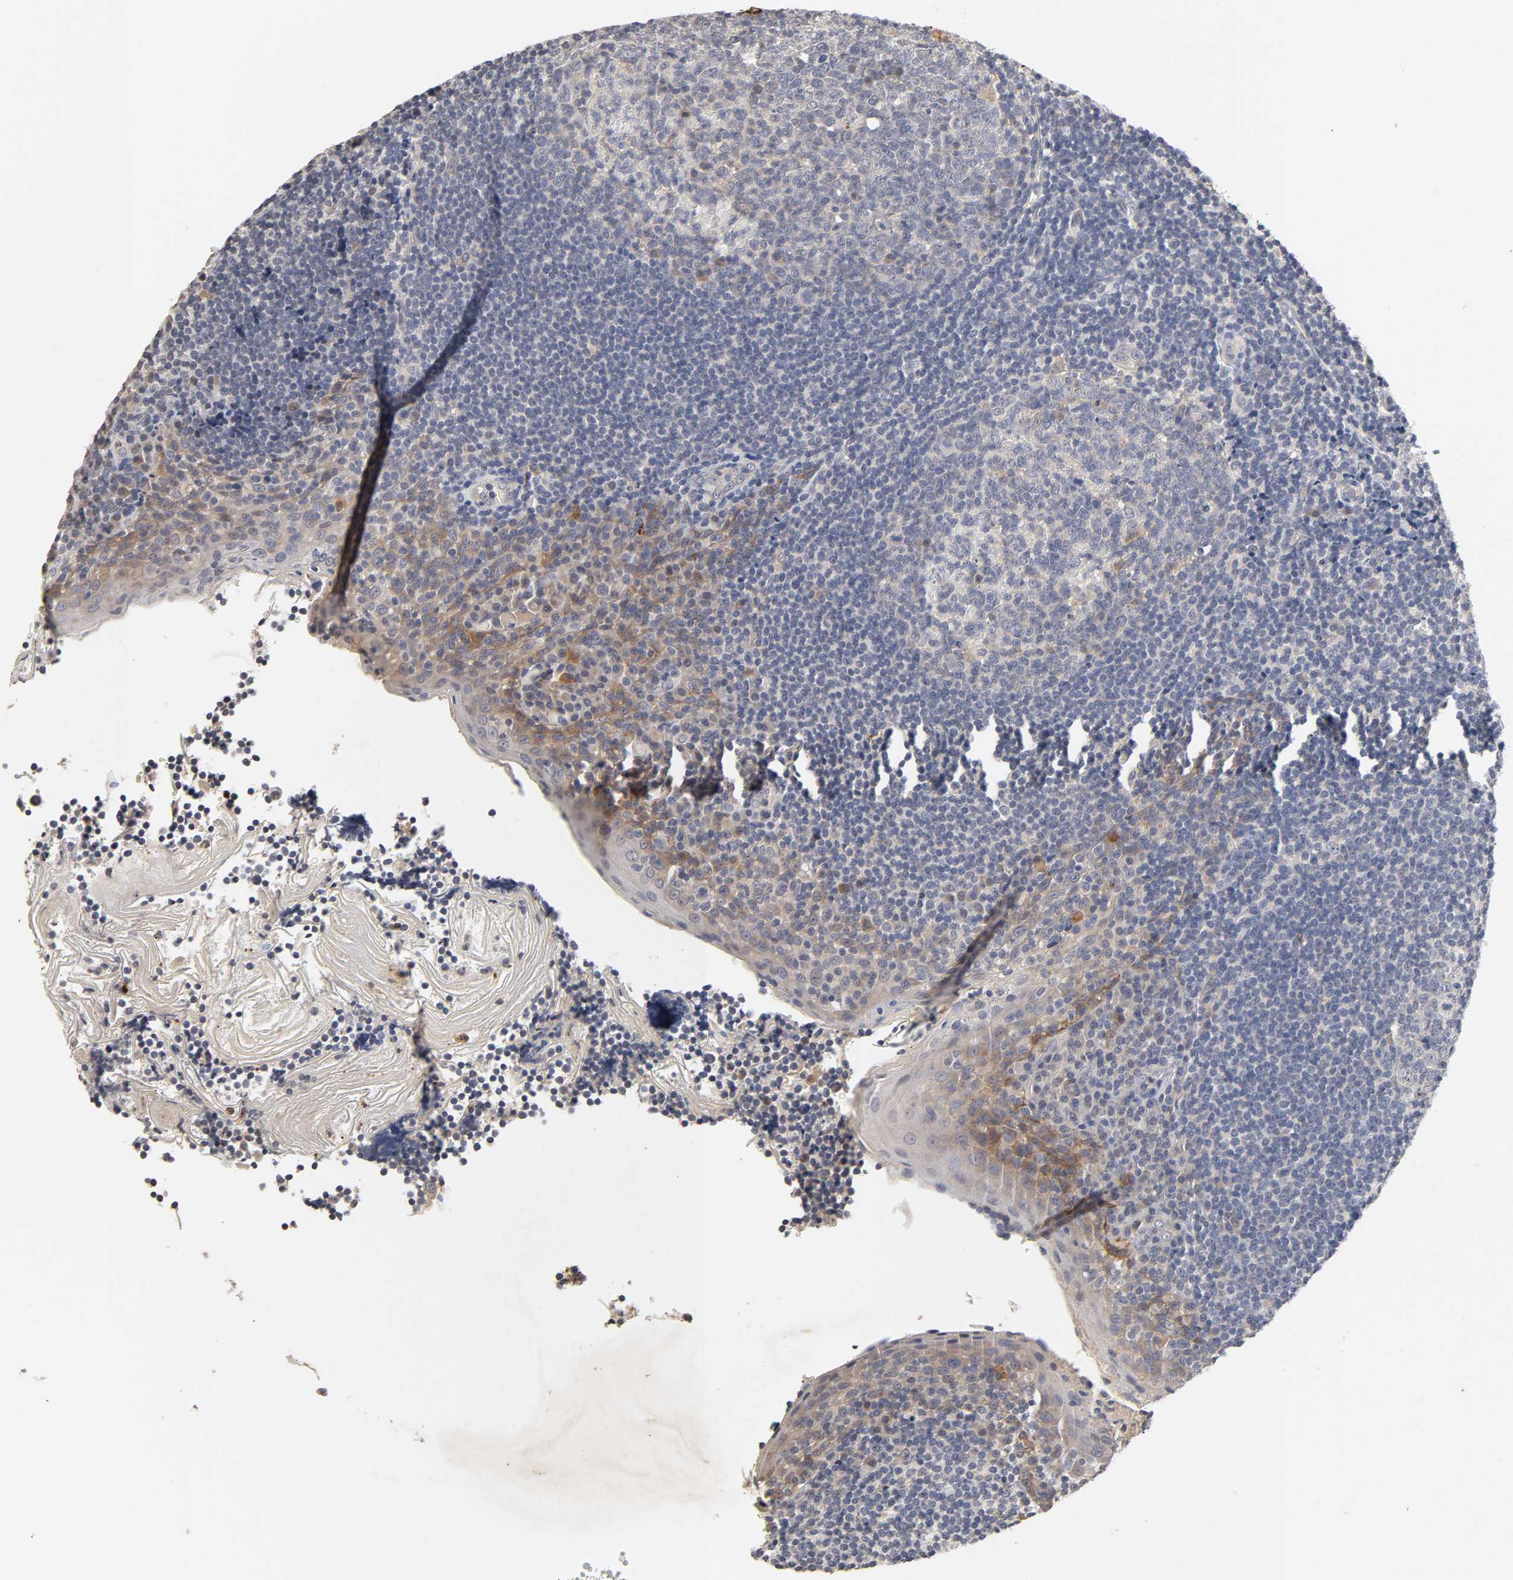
{"staining": {"intensity": "weak", "quantity": "25%-75%", "location": "cytoplasmic/membranous"}, "tissue": "tonsil", "cell_type": "Germinal center cells", "image_type": "normal", "snomed": [{"axis": "morphology", "description": "Normal tissue, NOS"}, {"axis": "topography", "description": "Tonsil"}], "caption": "Germinal center cells demonstrate low levels of weak cytoplasmic/membranous positivity in approximately 25%-75% of cells in benign human tonsil. The staining is performed using DAB brown chromogen to label protein expression. The nuclei are counter-stained blue using hematoxylin.", "gene": "CXADR", "patient": {"sex": "male", "age": 31}}